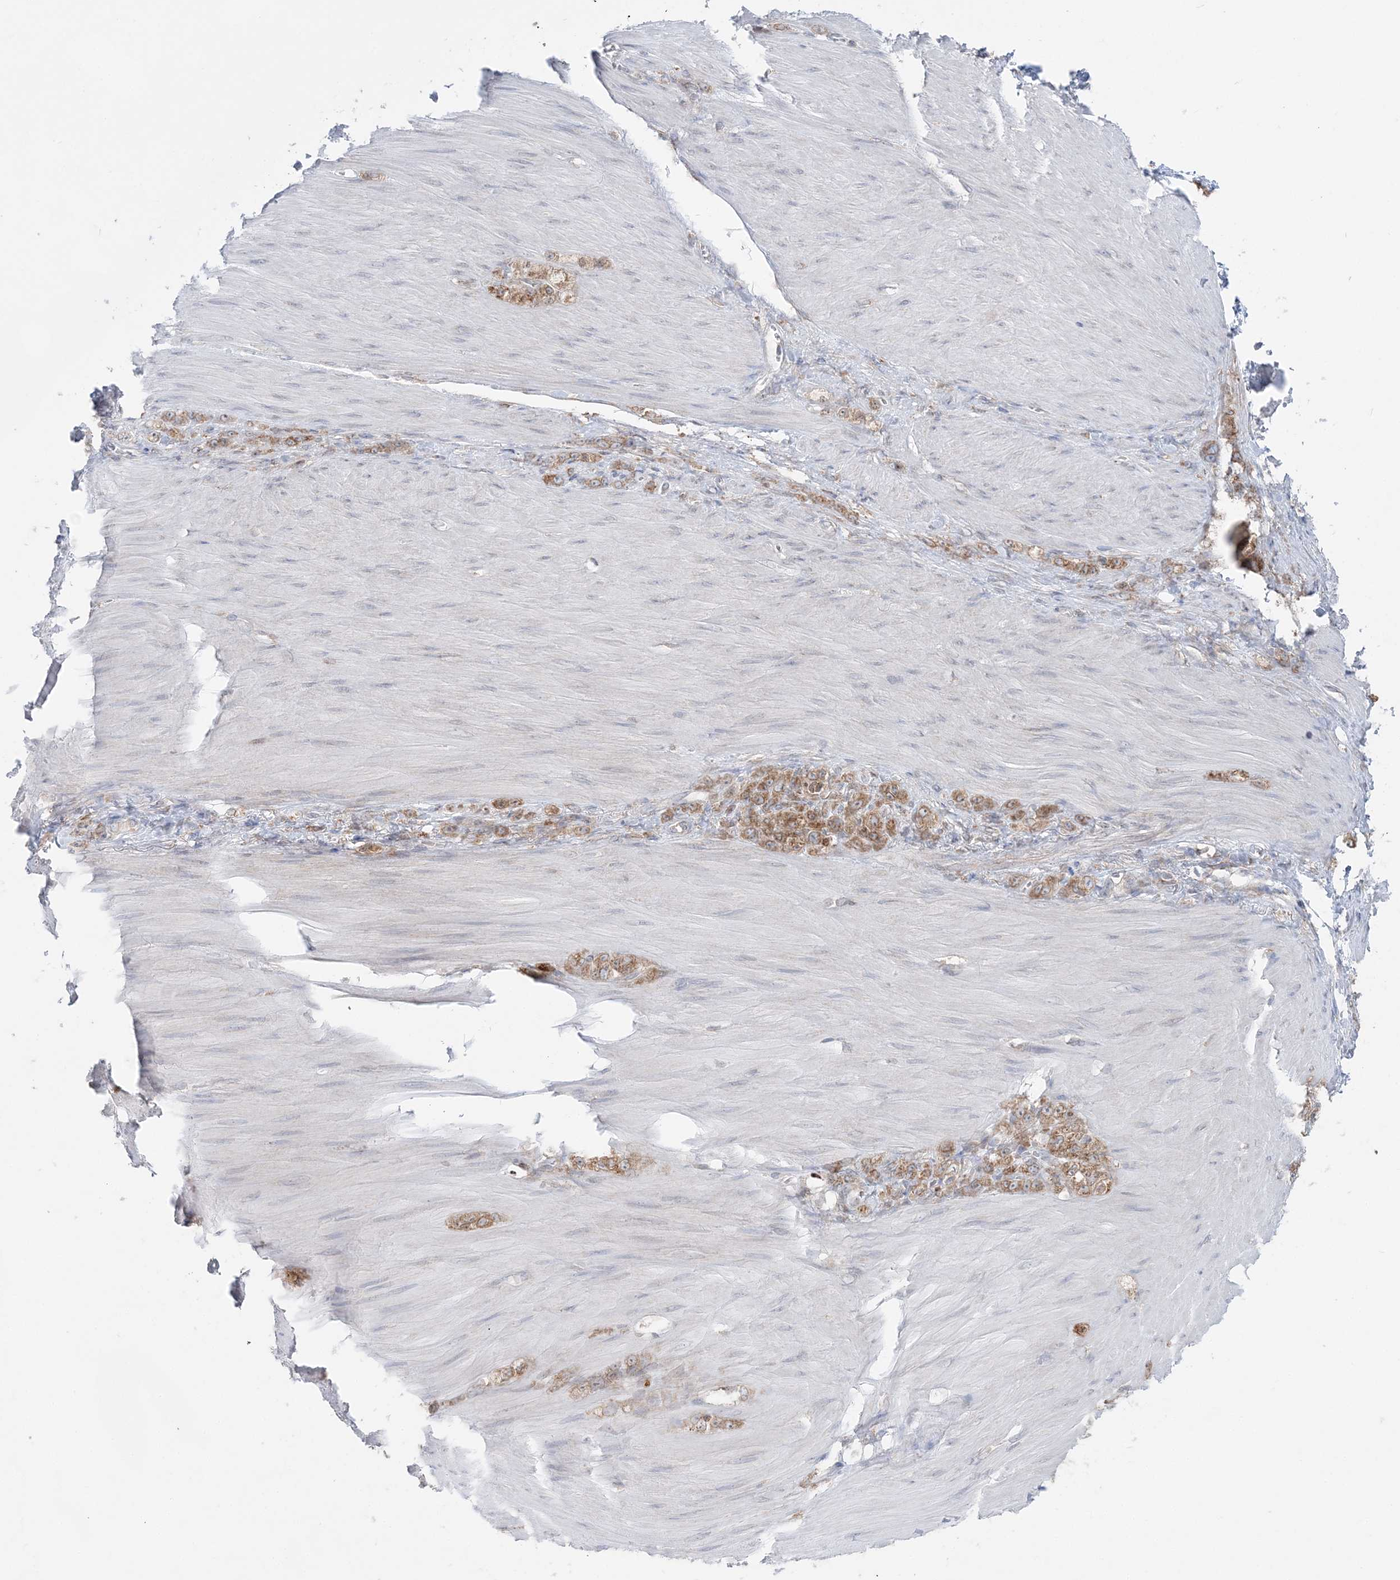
{"staining": {"intensity": "moderate", "quantity": ">75%", "location": "cytoplasmic/membranous"}, "tissue": "stomach cancer", "cell_type": "Tumor cells", "image_type": "cancer", "snomed": [{"axis": "morphology", "description": "Normal tissue, NOS"}, {"axis": "morphology", "description": "Adenocarcinoma, NOS"}, {"axis": "topography", "description": "Stomach"}], "caption": "Immunohistochemical staining of human stomach adenocarcinoma reveals moderate cytoplasmic/membranous protein staining in about >75% of tumor cells.", "gene": "TMED10", "patient": {"sex": "male", "age": 82}}